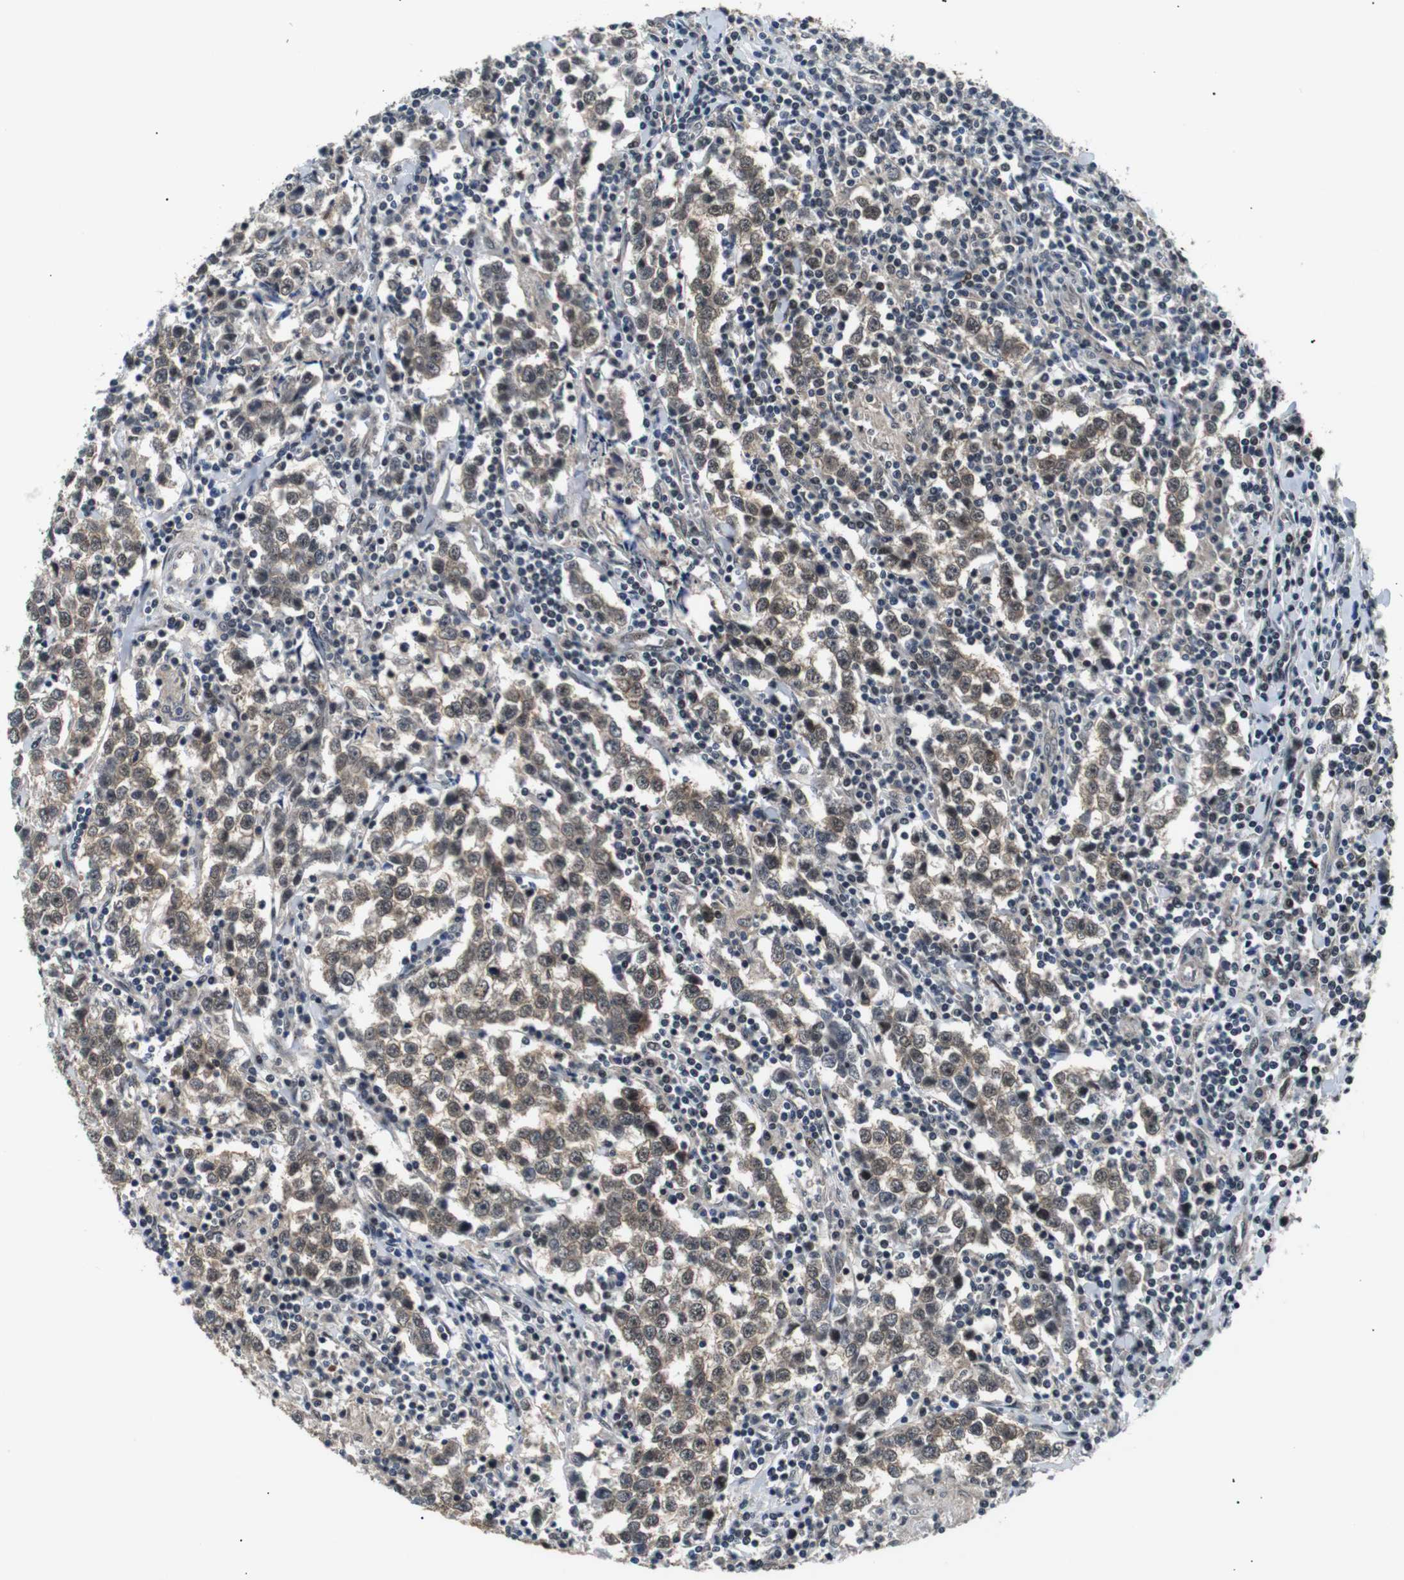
{"staining": {"intensity": "moderate", "quantity": ">75%", "location": "cytoplasmic/membranous,nuclear"}, "tissue": "testis cancer", "cell_type": "Tumor cells", "image_type": "cancer", "snomed": [{"axis": "morphology", "description": "Seminoma, NOS"}, {"axis": "morphology", "description": "Carcinoma, Embryonal, NOS"}, {"axis": "topography", "description": "Testis"}], "caption": "Testis cancer (seminoma) stained with a protein marker shows moderate staining in tumor cells.", "gene": "SKP1", "patient": {"sex": "male", "age": 36}}